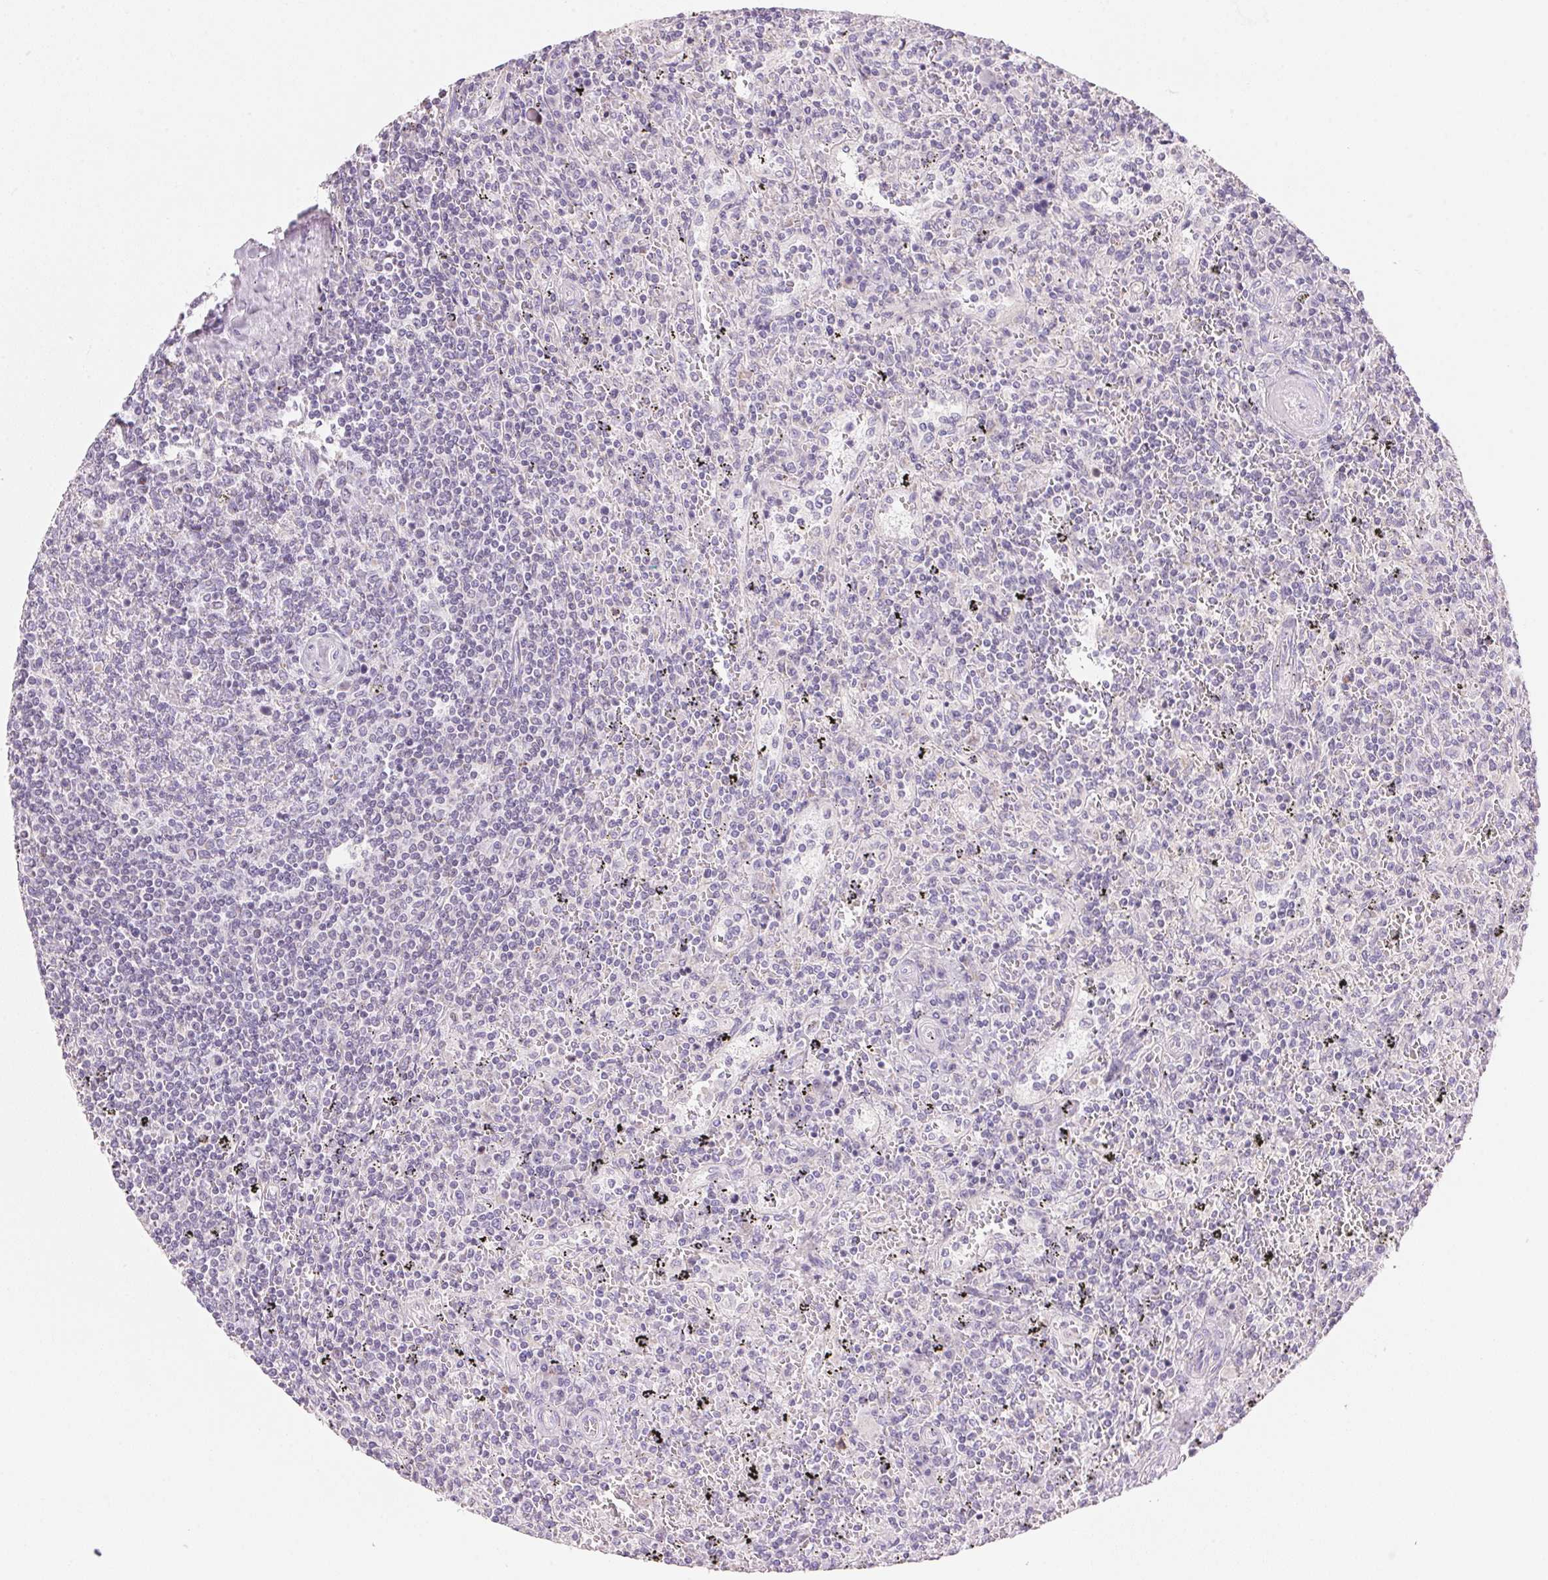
{"staining": {"intensity": "negative", "quantity": "none", "location": "none"}, "tissue": "lymphoma", "cell_type": "Tumor cells", "image_type": "cancer", "snomed": [{"axis": "morphology", "description": "Malignant lymphoma, non-Hodgkin's type, Low grade"}, {"axis": "topography", "description": "Spleen"}], "caption": "This is an immunohistochemistry (IHC) histopathology image of low-grade malignant lymphoma, non-Hodgkin's type. There is no expression in tumor cells.", "gene": "CYP11B1", "patient": {"sex": "male", "age": 62}}